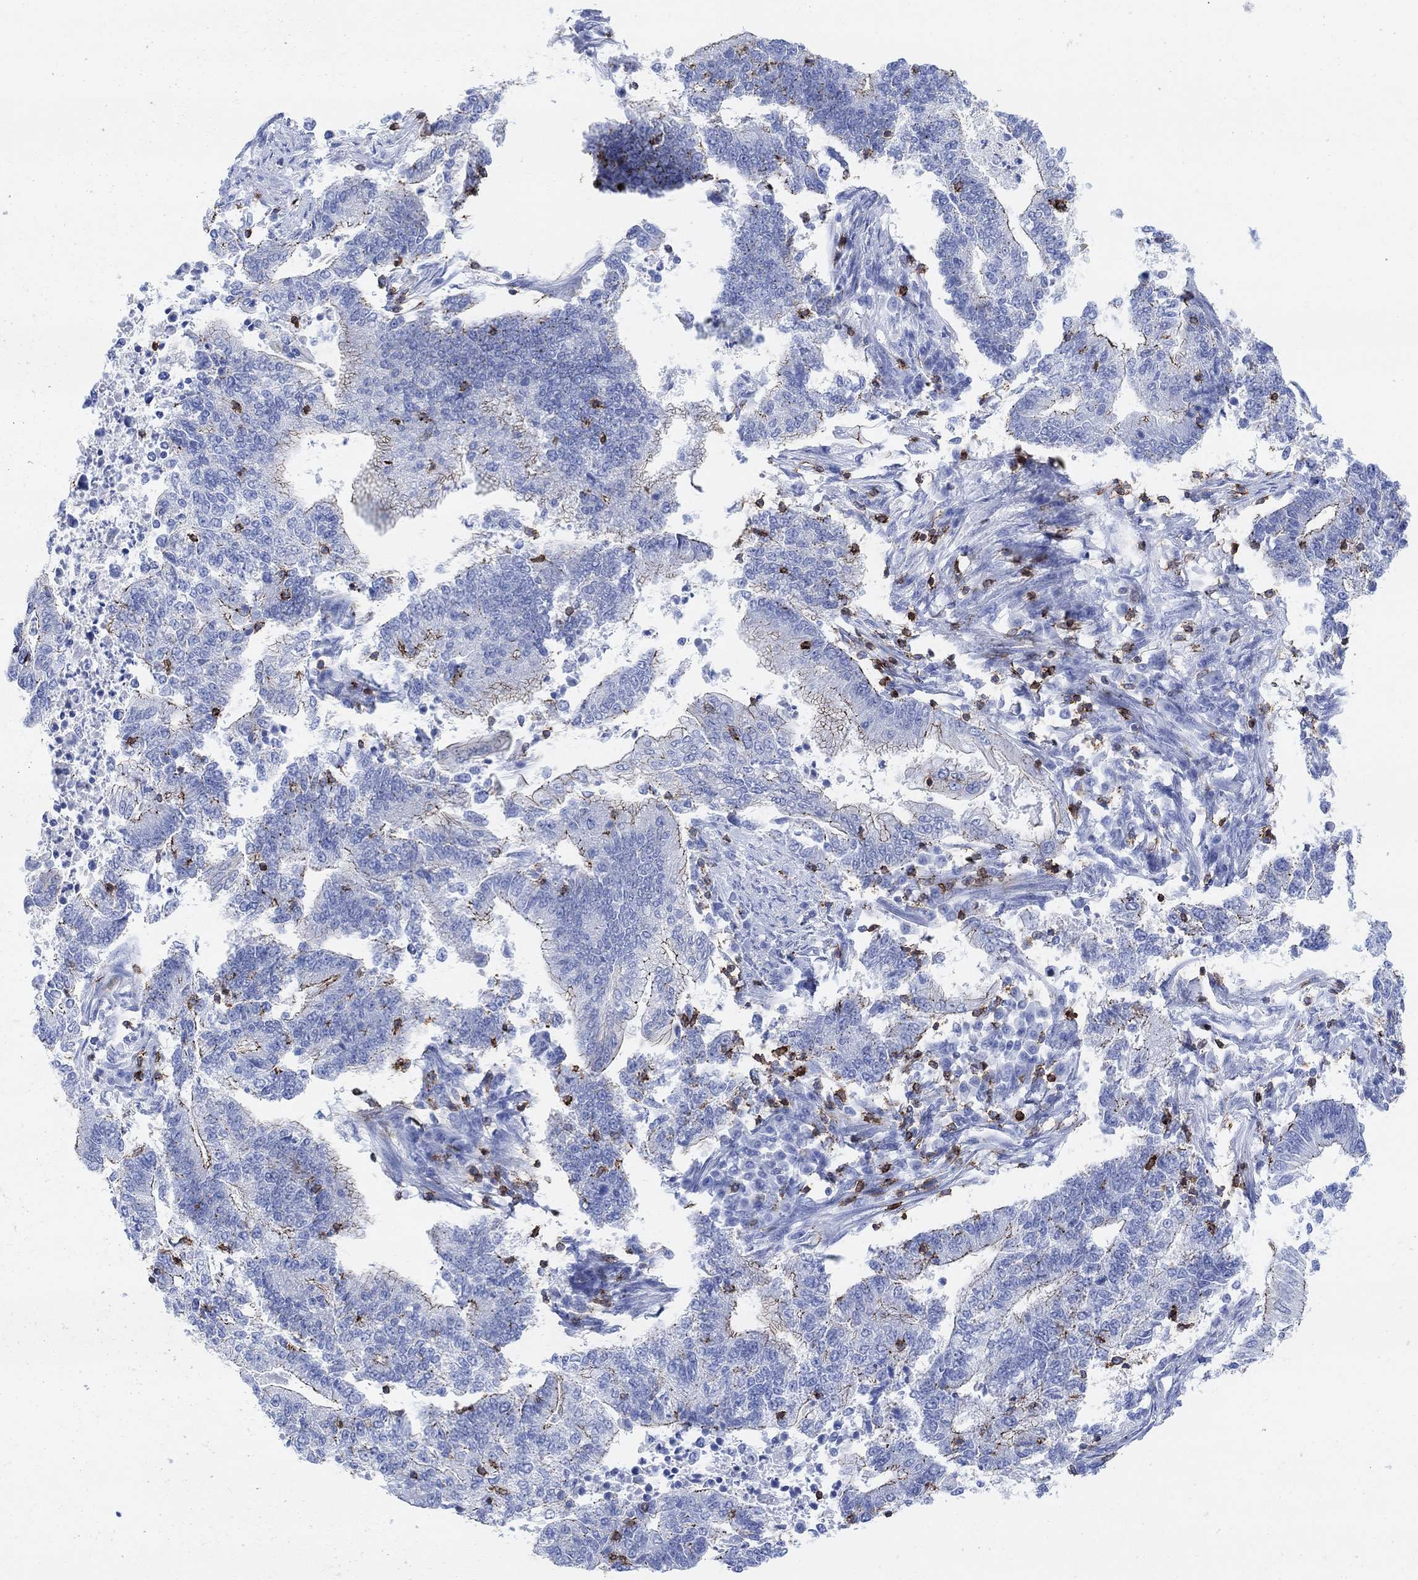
{"staining": {"intensity": "strong", "quantity": "<25%", "location": "cytoplasmic/membranous"}, "tissue": "endometrial cancer", "cell_type": "Tumor cells", "image_type": "cancer", "snomed": [{"axis": "morphology", "description": "Adenocarcinoma, NOS"}, {"axis": "topography", "description": "Uterus"}, {"axis": "topography", "description": "Endometrium"}], "caption": "Approximately <25% of tumor cells in human endometrial adenocarcinoma display strong cytoplasmic/membranous protein positivity as visualized by brown immunohistochemical staining.", "gene": "GPR65", "patient": {"sex": "female", "age": 54}}